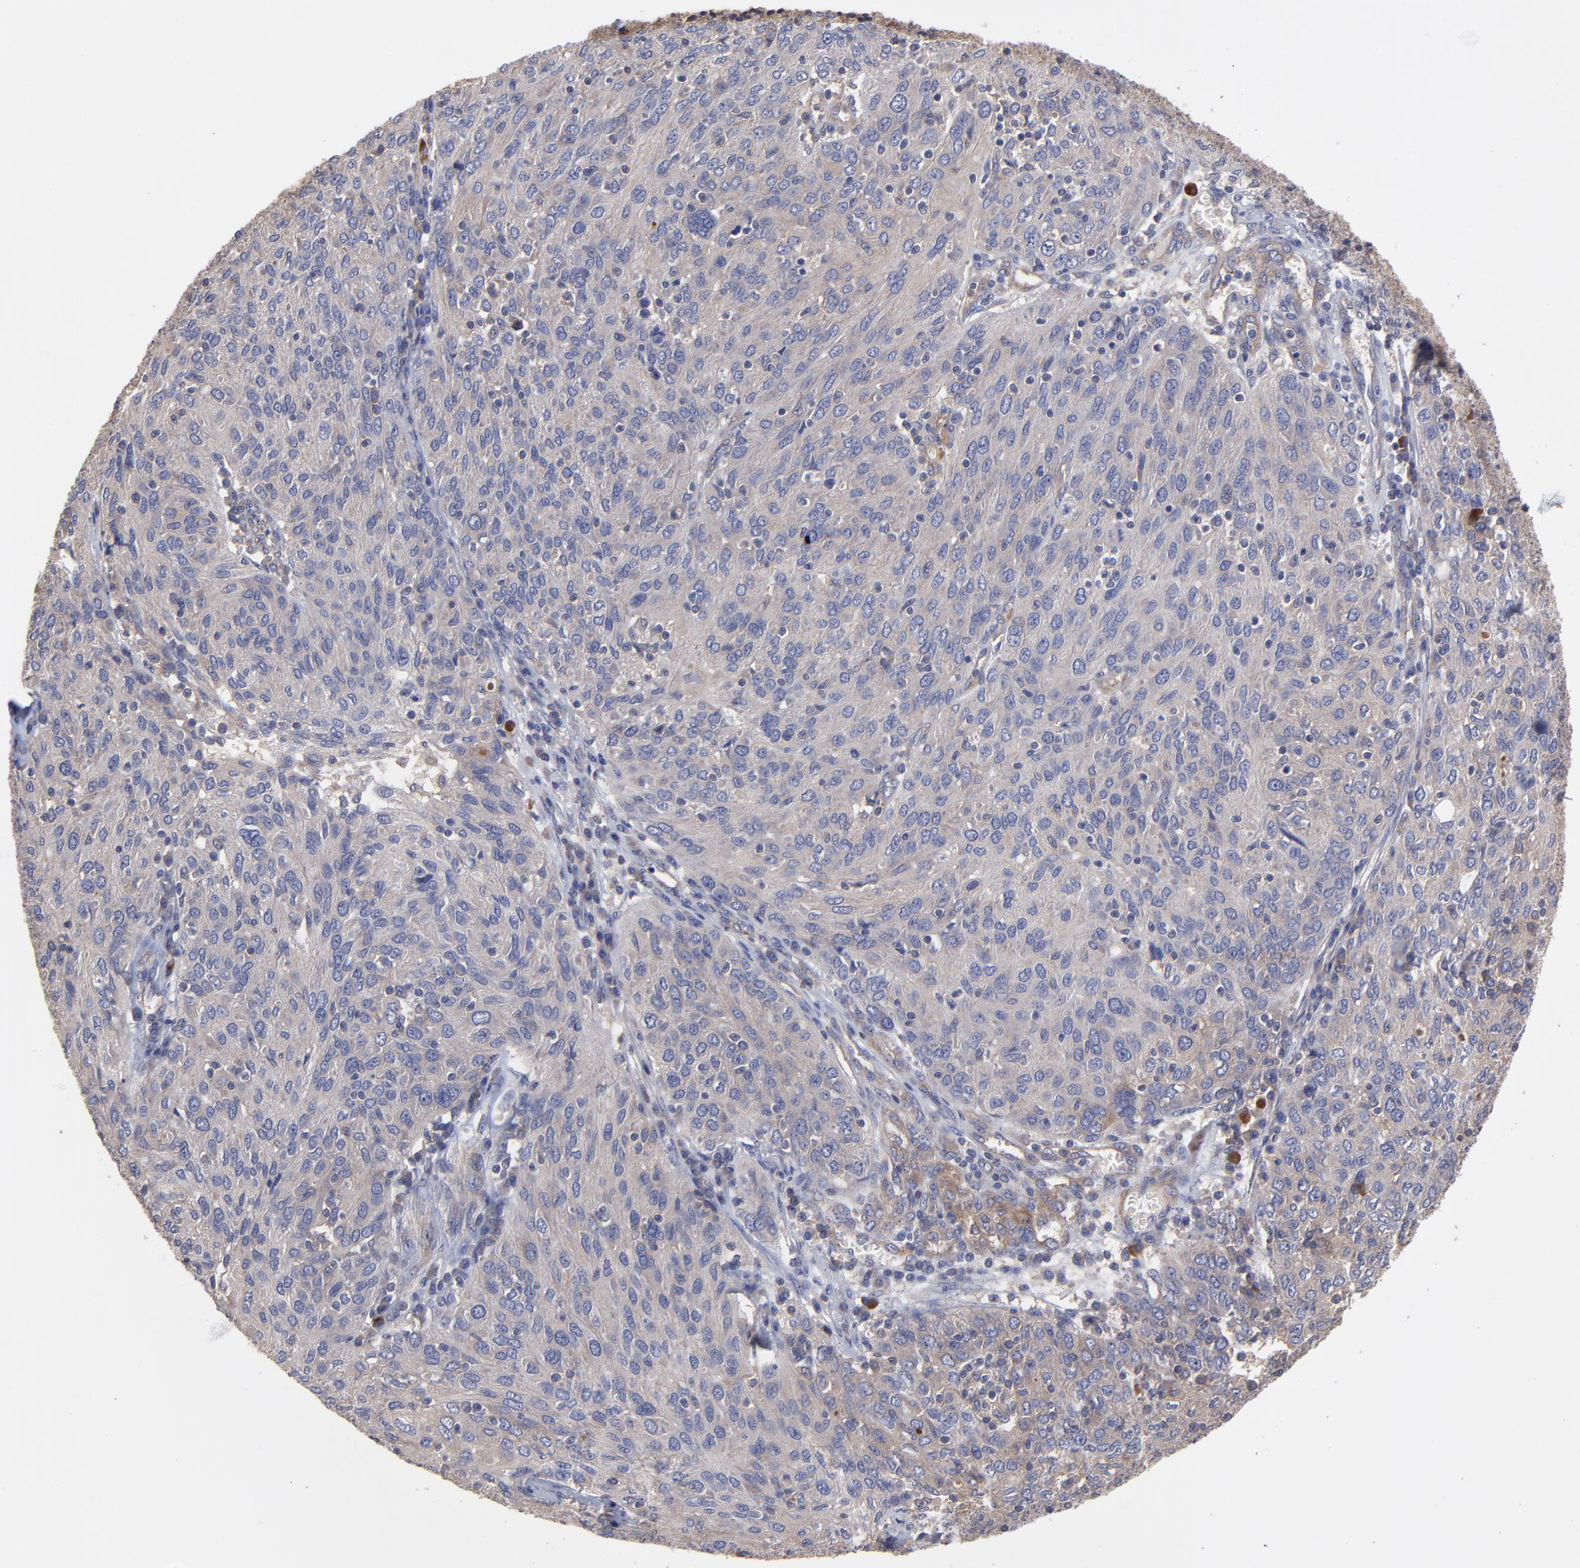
{"staining": {"intensity": "negative", "quantity": "none", "location": "none"}, "tissue": "ovarian cancer", "cell_type": "Tumor cells", "image_type": "cancer", "snomed": [{"axis": "morphology", "description": "Carcinoma, endometroid"}, {"axis": "topography", "description": "Ovary"}], "caption": "High magnification brightfield microscopy of ovarian cancer (endometroid carcinoma) stained with DAB (3,3'-diaminobenzidine) (brown) and counterstained with hematoxylin (blue): tumor cells show no significant positivity. (DAB (3,3'-diaminobenzidine) IHC with hematoxylin counter stain).", "gene": "ASB7", "patient": {"sex": "female", "age": 50}}